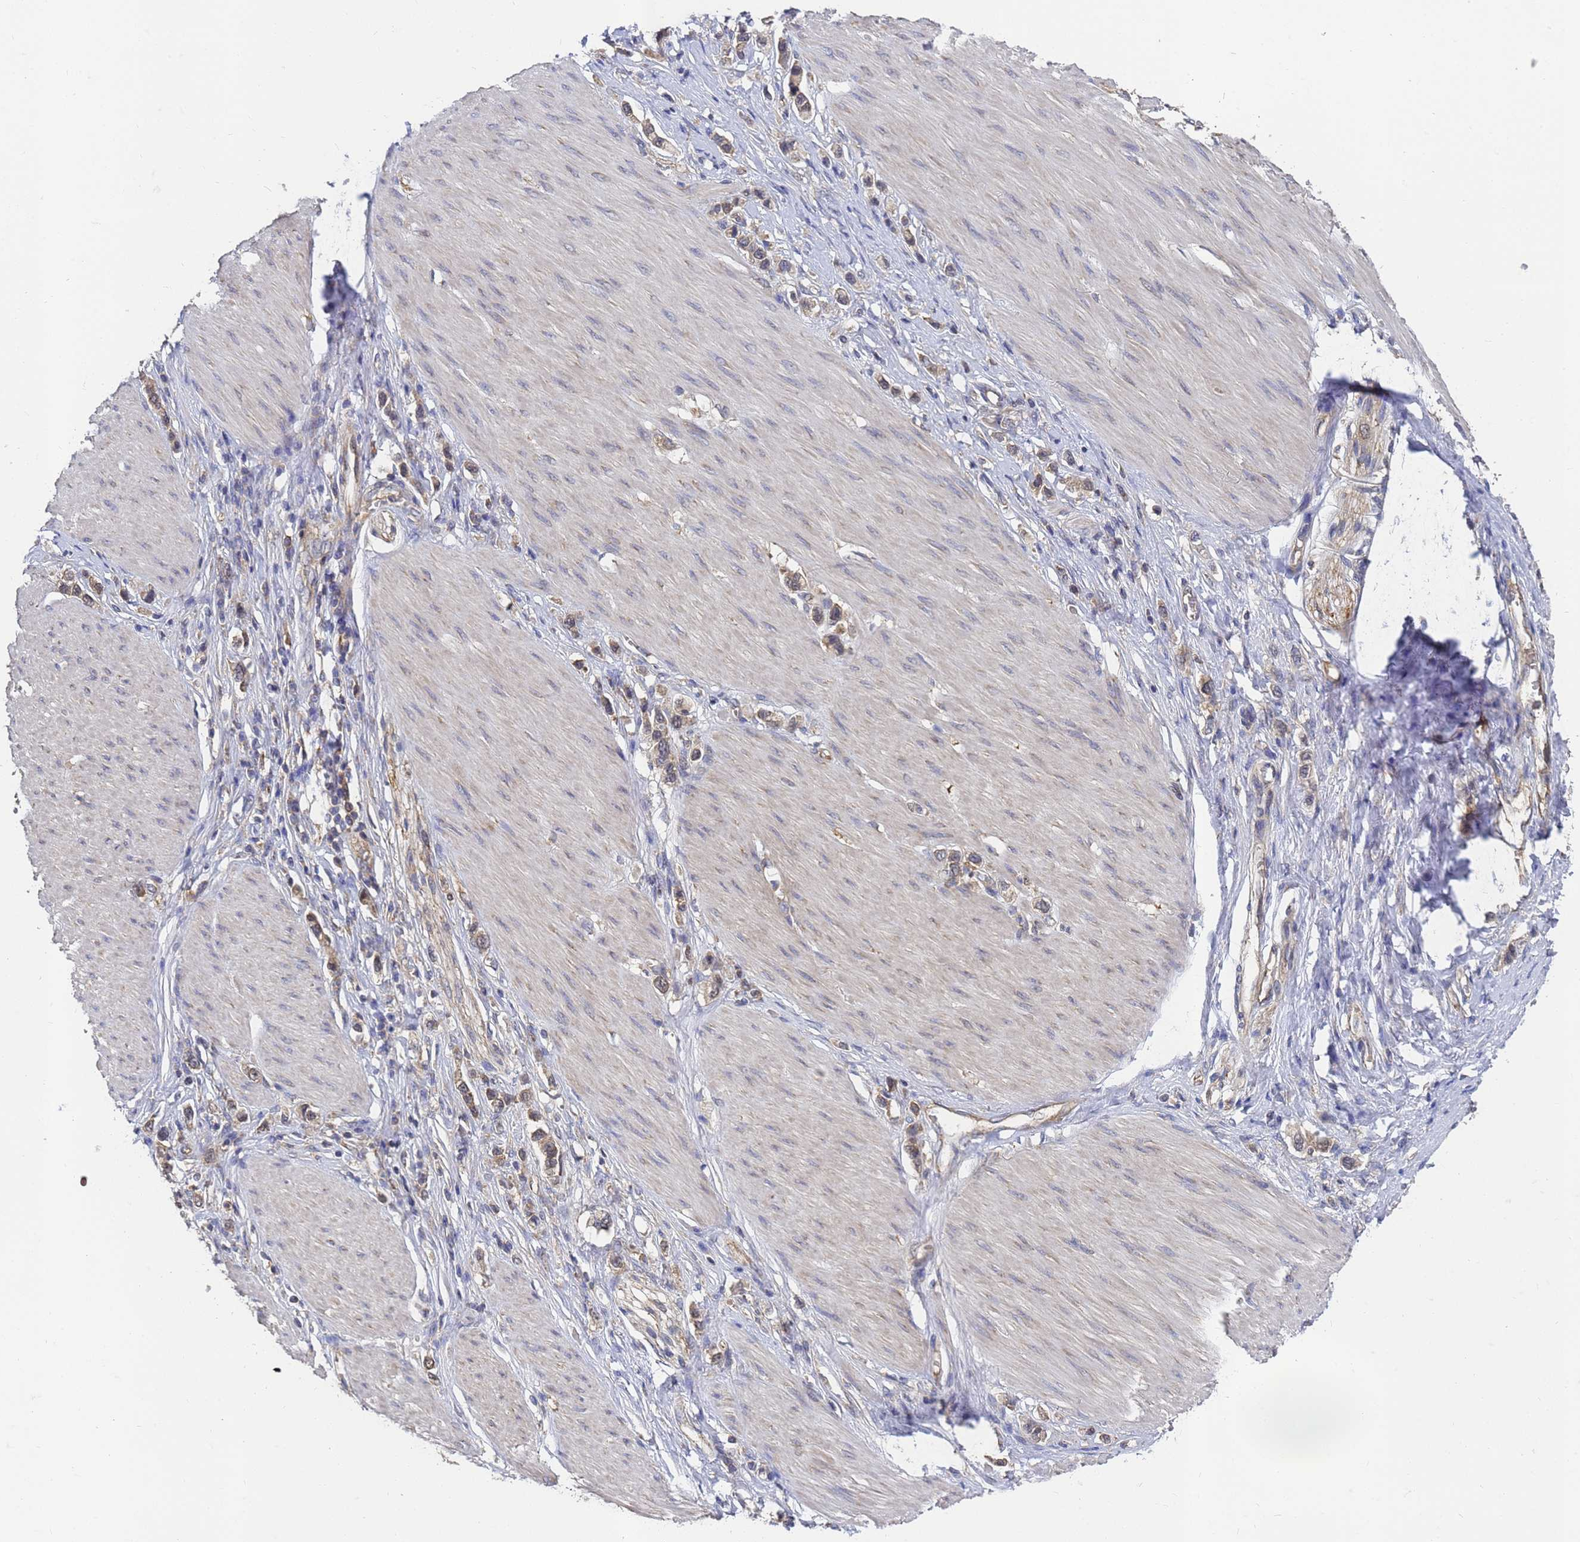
{"staining": {"intensity": "weak", "quantity": ">75%", "location": "cytoplasmic/membranous"}, "tissue": "stomach cancer", "cell_type": "Tumor cells", "image_type": "cancer", "snomed": [{"axis": "morphology", "description": "Adenocarcinoma, NOS"}, {"axis": "topography", "description": "Stomach"}], "caption": "Stomach adenocarcinoma was stained to show a protein in brown. There is low levels of weak cytoplasmic/membranous positivity in about >75% of tumor cells.", "gene": "ALS2CL", "patient": {"sex": "female", "age": 65}}